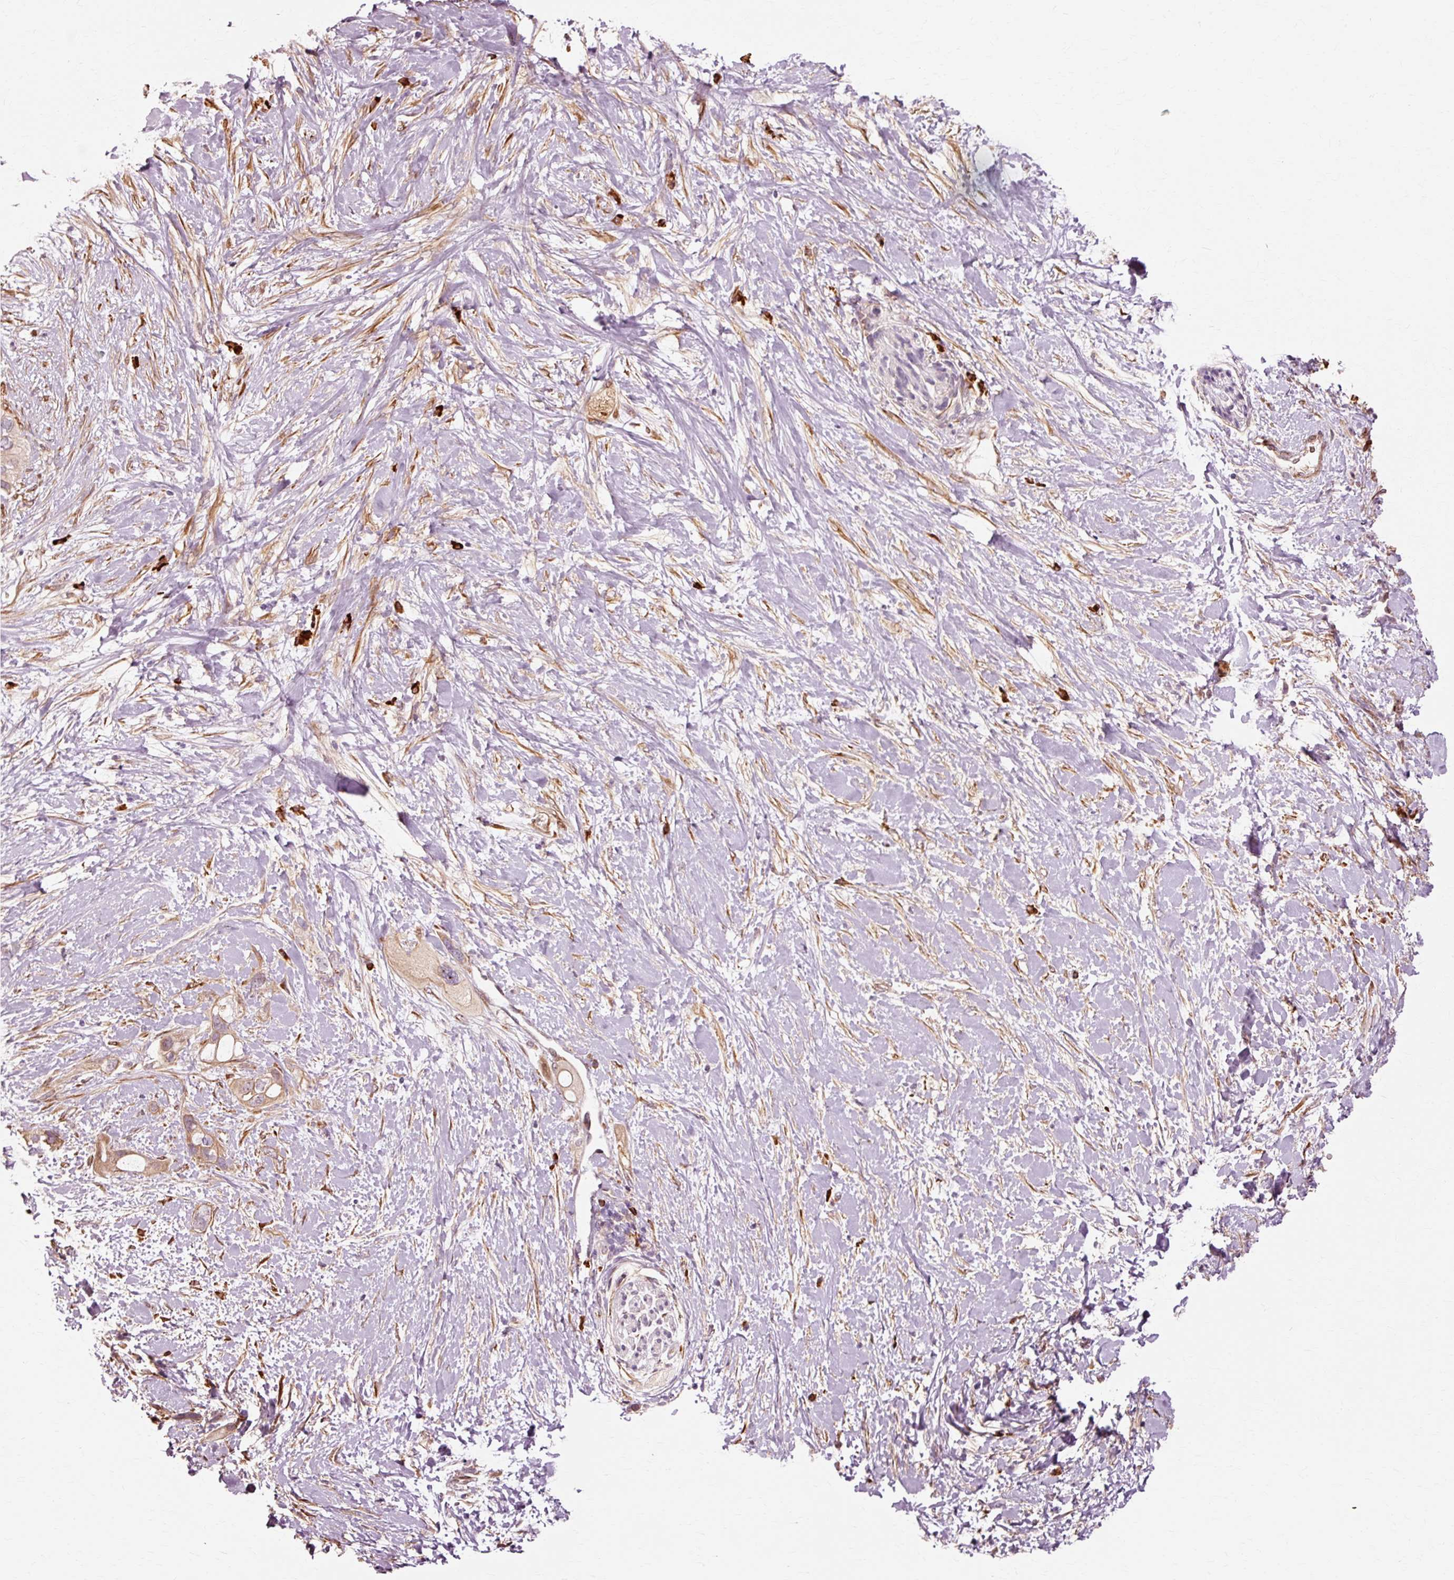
{"staining": {"intensity": "moderate", "quantity": "<25%", "location": "cytoplasmic/membranous"}, "tissue": "pancreatic cancer", "cell_type": "Tumor cells", "image_type": "cancer", "snomed": [{"axis": "morphology", "description": "Adenocarcinoma, NOS"}, {"axis": "topography", "description": "Pancreas"}], "caption": "The immunohistochemical stain labels moderate cytoplasmic/membranous positivity in tumor cells of adenocarcinoma (pancreatic) tissue.", "gene": "RGPD5", "patient": {"sex": "female", "age": 56}}